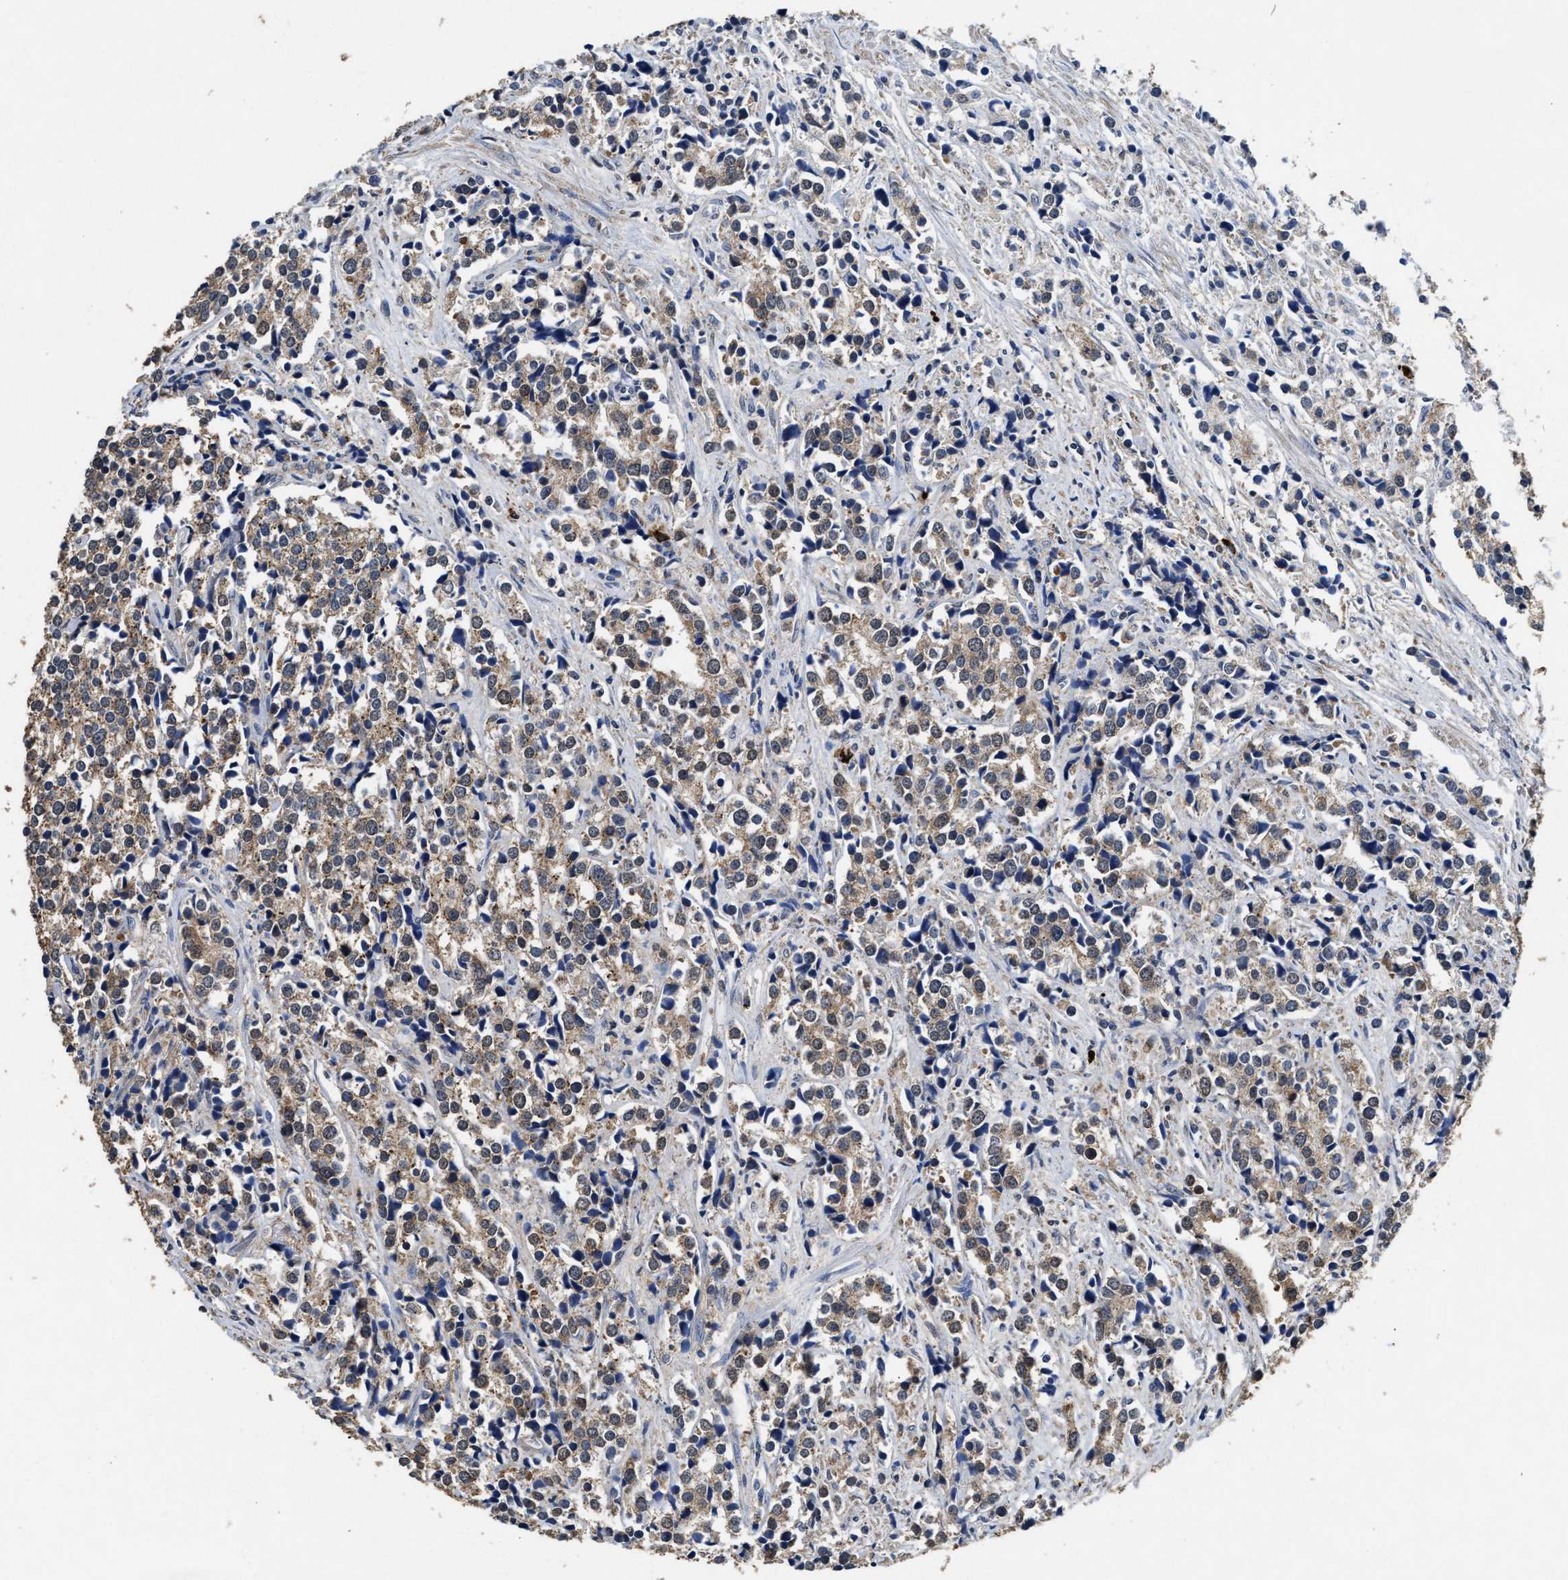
{"staining": {"intensity": "moderate", "quantity": ">75%", "location": "cytoplasmic/membranous"}, "tissue": "prostate cancer", "cell_type": "Tumor cells", "image_type": "cancer", "snomed": [{"axis": "morphology", "description": "Adenocarcinoma, High grade"}, {"axis": "topography", "description": "Prostate"}], "caption": "IHC (DAB (3,3'-diaminobenzidine)) staining of human prostate adenocarcinoma (high-grade) exhibits moderate cytoplasmic/membranous protein expression in about >75% of tumor cells.", "gene": "ACAT2", "patient": {"sex": "male", "age": 71}}